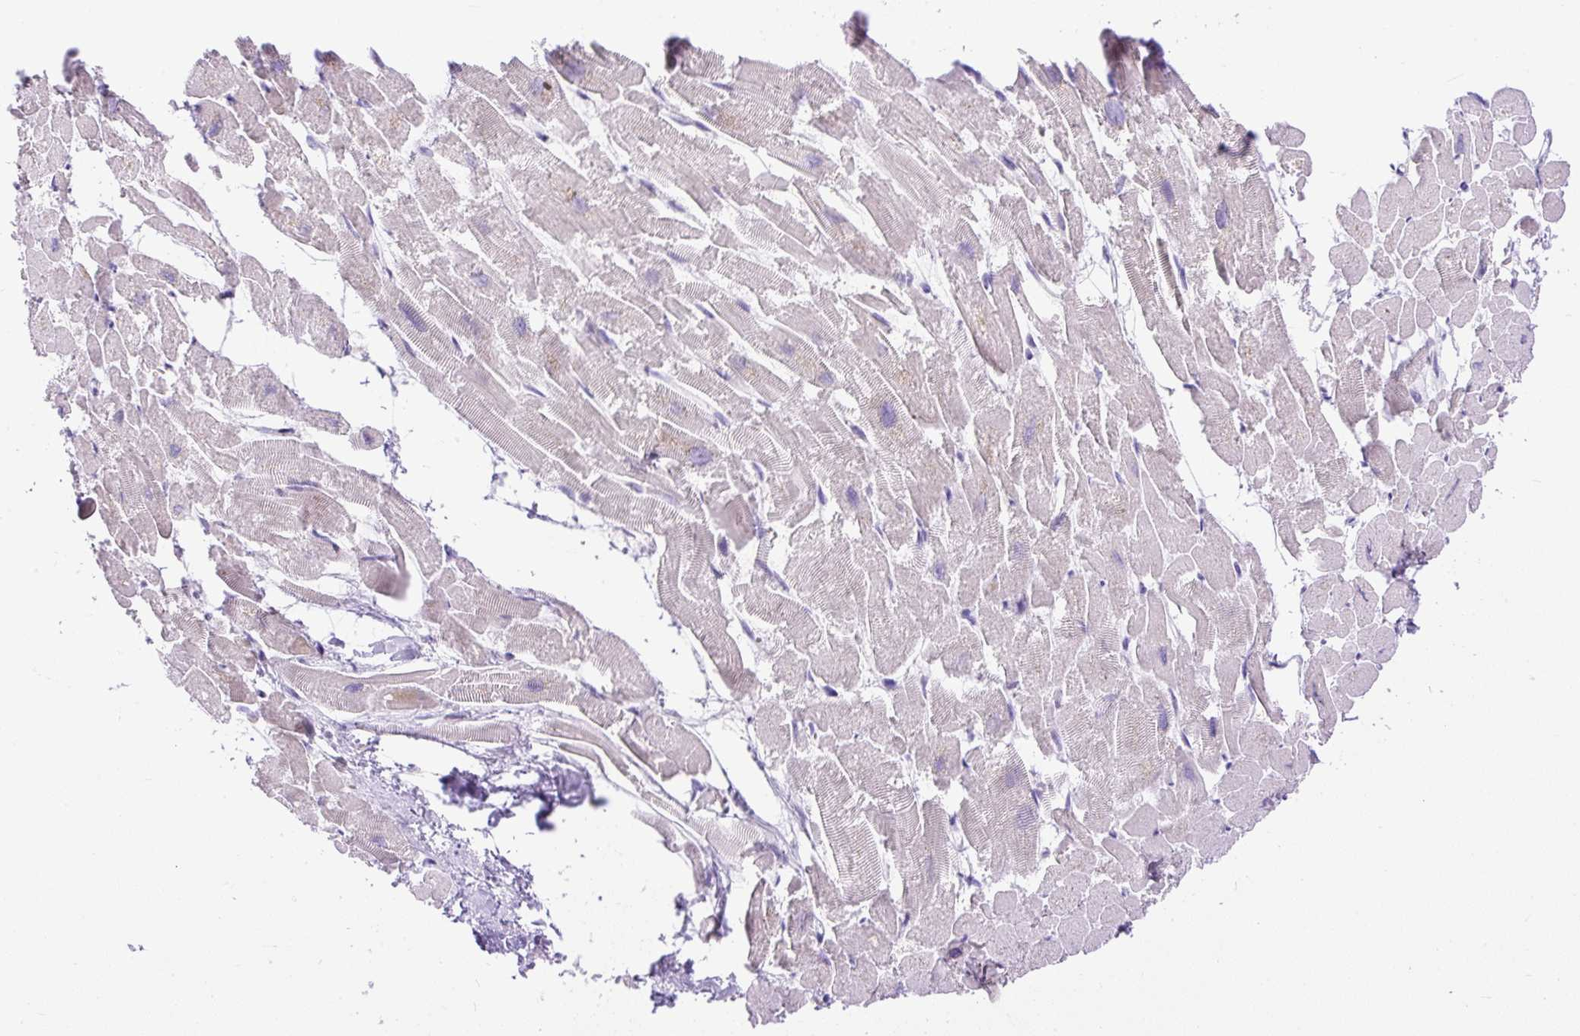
{"staining": {"intensity": "negative", "quantity": "none", "location": "none"}, "tissue": "heart muscle", "cell_type": "Cardiomyocytes", "image_type": "normal", "snomed": [{"axis": "morphology", "description": "Normal tissue, NOS"}, {"axis": "topography", "description": "Heart"}], "caption": "This is a histopathology image of IHC staining of unremarkable heart muscle, which shows no staining in cardiomyocytes.", "gene": "SYBU", "patient": {"sex": "male", "age": 54}}